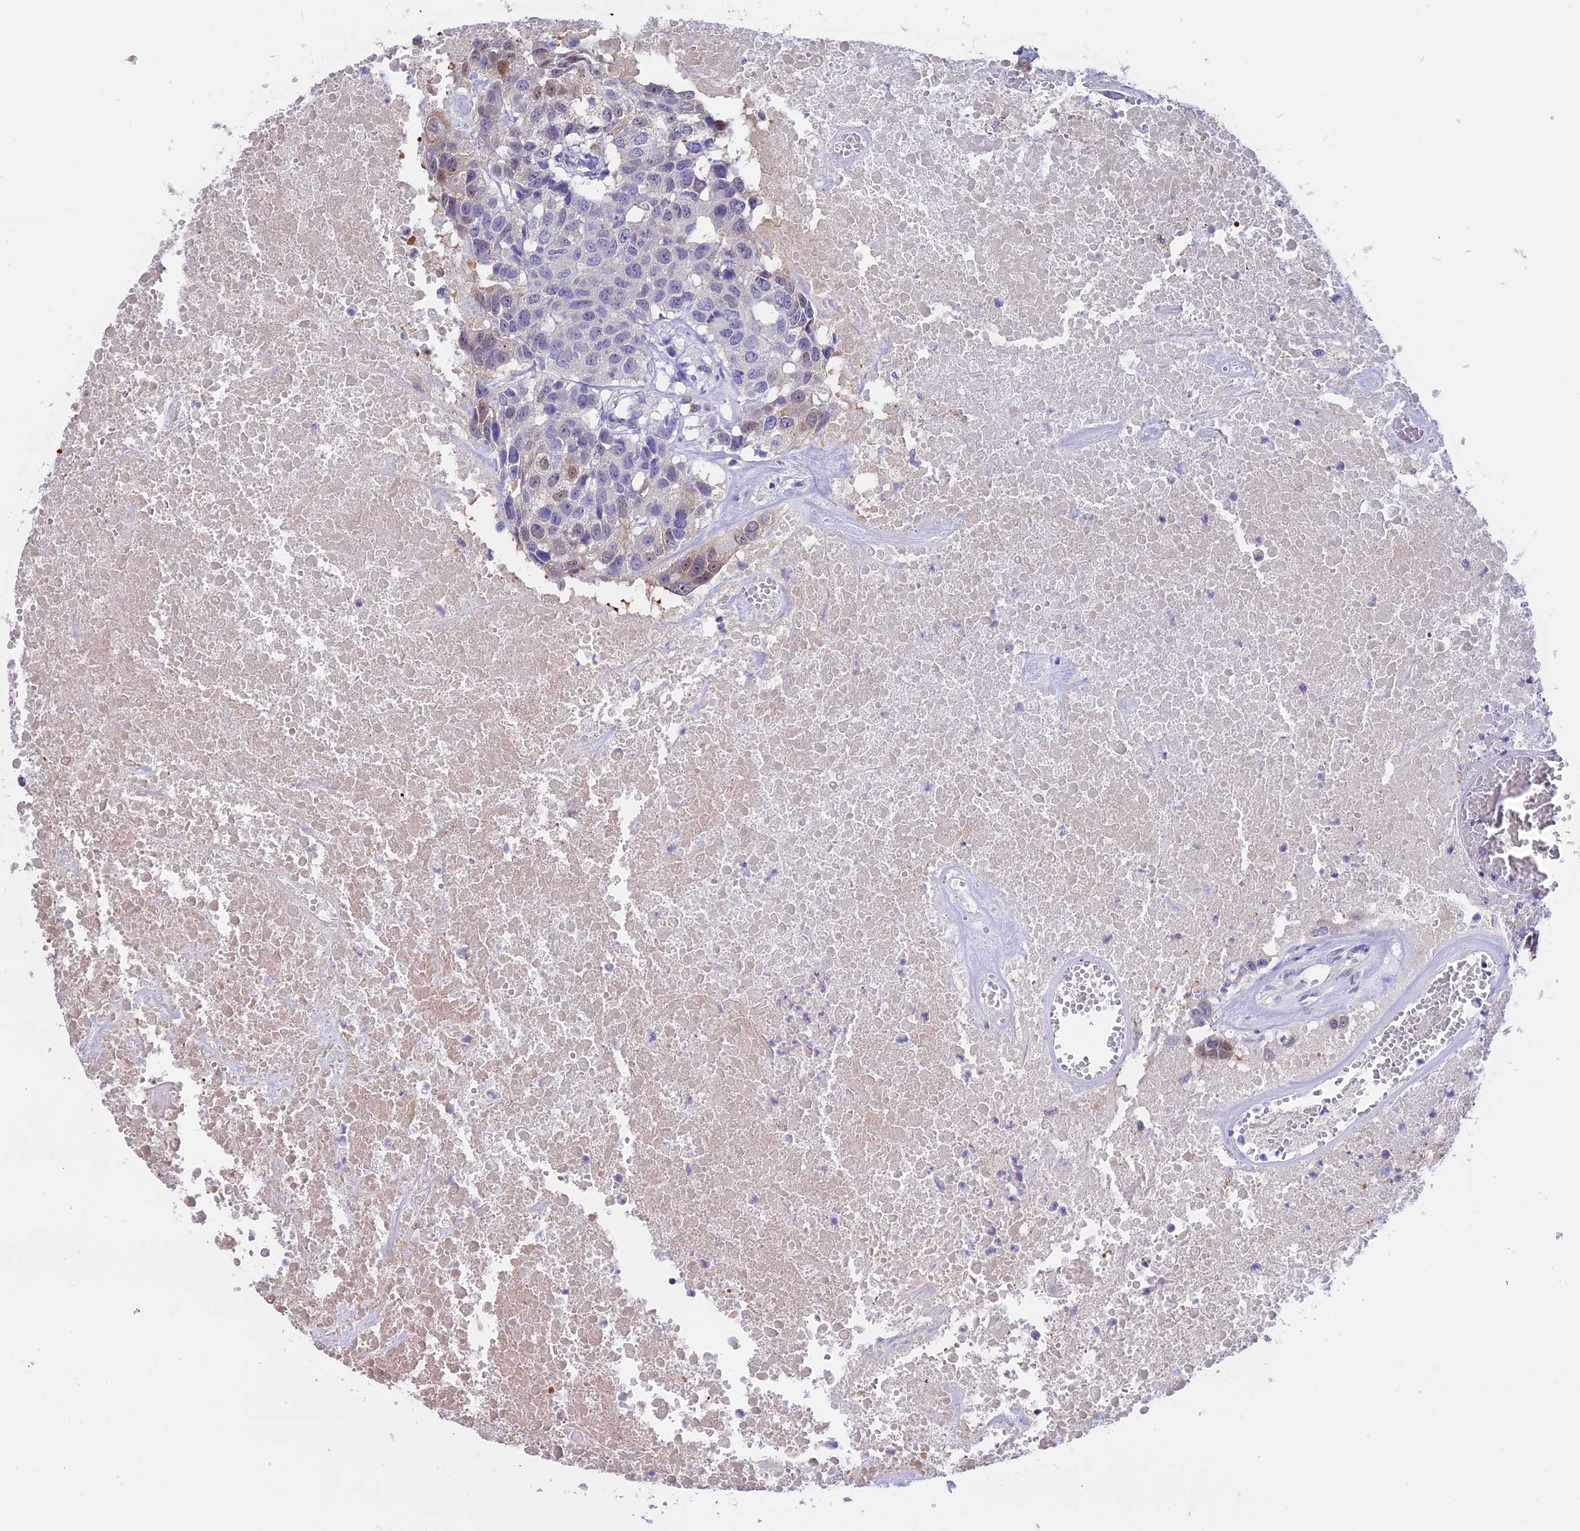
{"staining": {"intensity": "moderate", "quantity": "<25%", "location": "nuclear"}, "tissue": "head and neck cancer", "cell_type": "Tumor cells", "image_type": "cancer", "snomed": [{"axis": "morphology", "description": "Squamous cell carcinoma, NOS"}, {"axis": "topography", "description": "Head-Neck"}], "caption": "Protein staining demonstrates moderate nuclear positivity in approximately <25% of tumor cells in head and neck cancer. (Brightfield microscopy of DAB IHC at high magnification).", "gene": "LYPD6", "patient": {"sex": "male", "age": 66}}